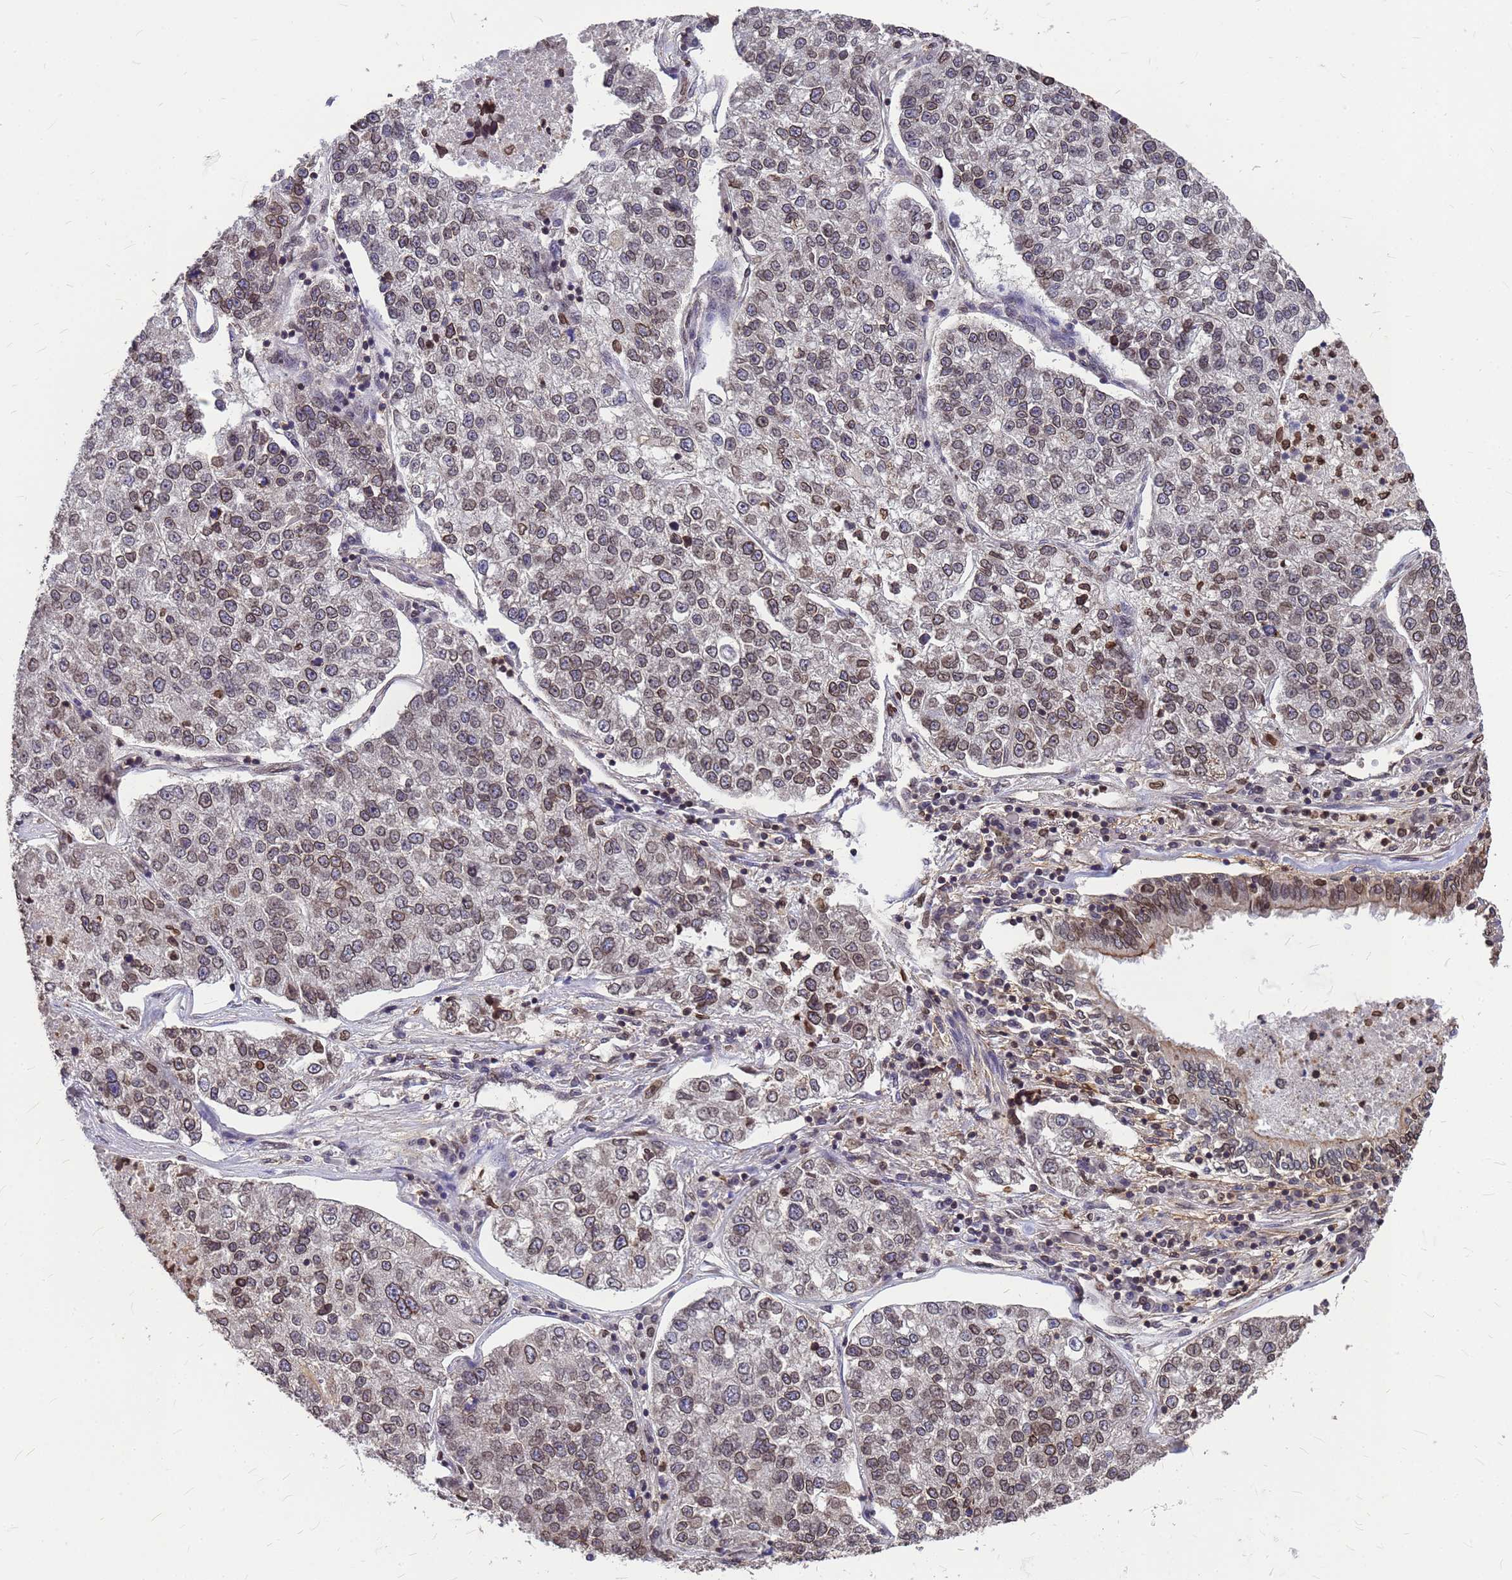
{"staining": {"intensity": "weak", "quantity": "25%-75%", "location": "nuclear"}, "tissue": "lung cancer", "cell_type": "Tumor cells", "image_type": "cancer", "snomed": [{"axis": "morphology", "description": "Adenocarcinoma, NOS"}, {"axis": "topography", "description": "Lung"}], "caption": "Lung cancer stained with IHC displays weak nuclear staining in approximately 25%-75% of tumor cells.", "gene": "C1orf35", "patient": {"sex": "male", "age": 49}}